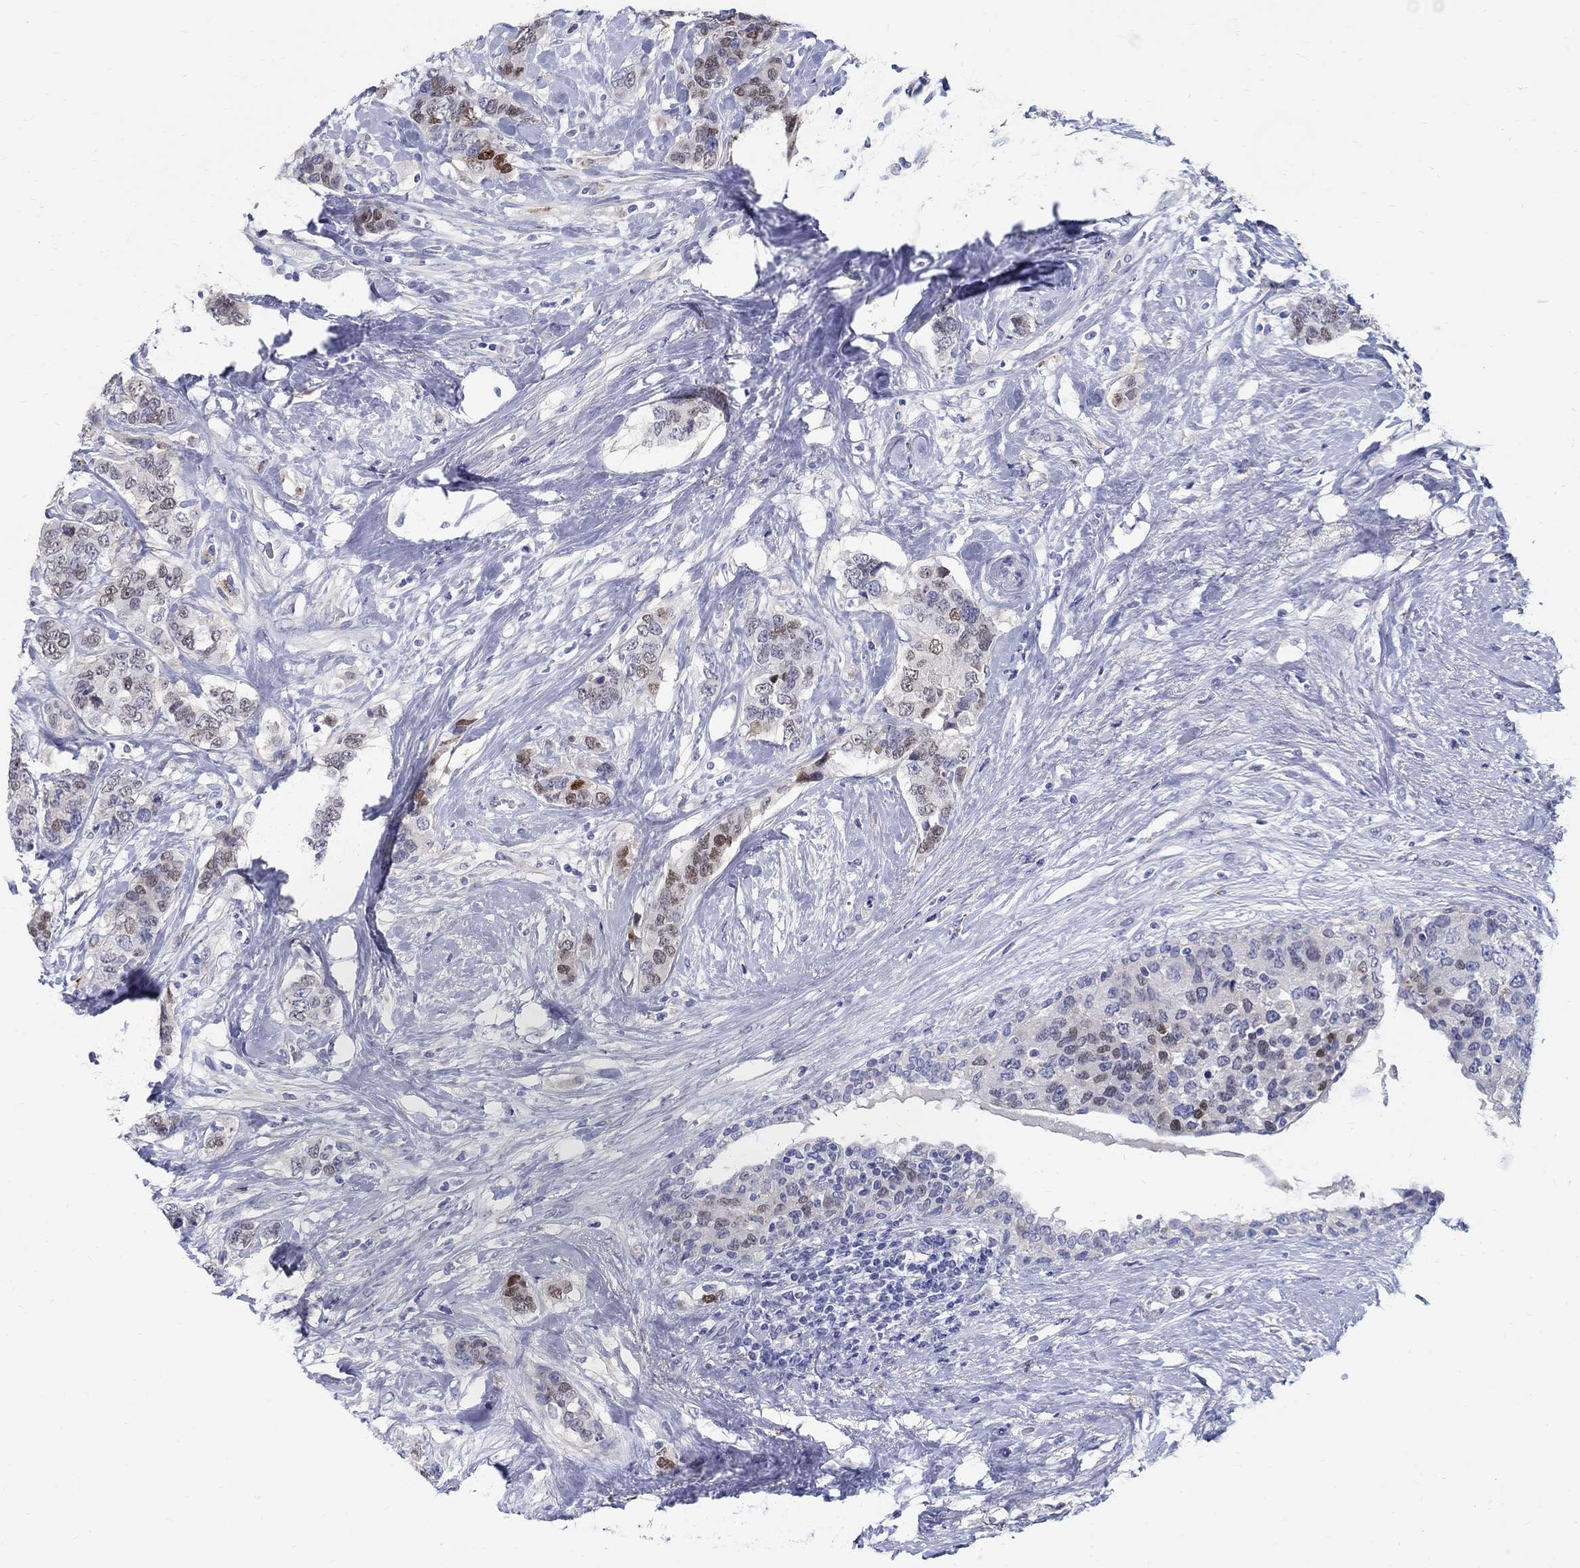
{"staining": {"intensity": "strong", "quantity": "<25%", "location": "nuclear"}, "tissue": "breast cancer", "cell_type": "Tumor cells", "image_type": "cancer", "snomed": [{"axis": "morphology", "description": "Lobular carcinoma"}, {"axis": "topography", "description": "Breast"}], "caption": "A histopathology image showing strong nuclear expression in approximately <25% of tumor cells in lobular carcinoma (breast), as visualized by brown immunohistochemical staining.", "gene": "SOX2", "patient": {"sex": "female", "age": 59}}